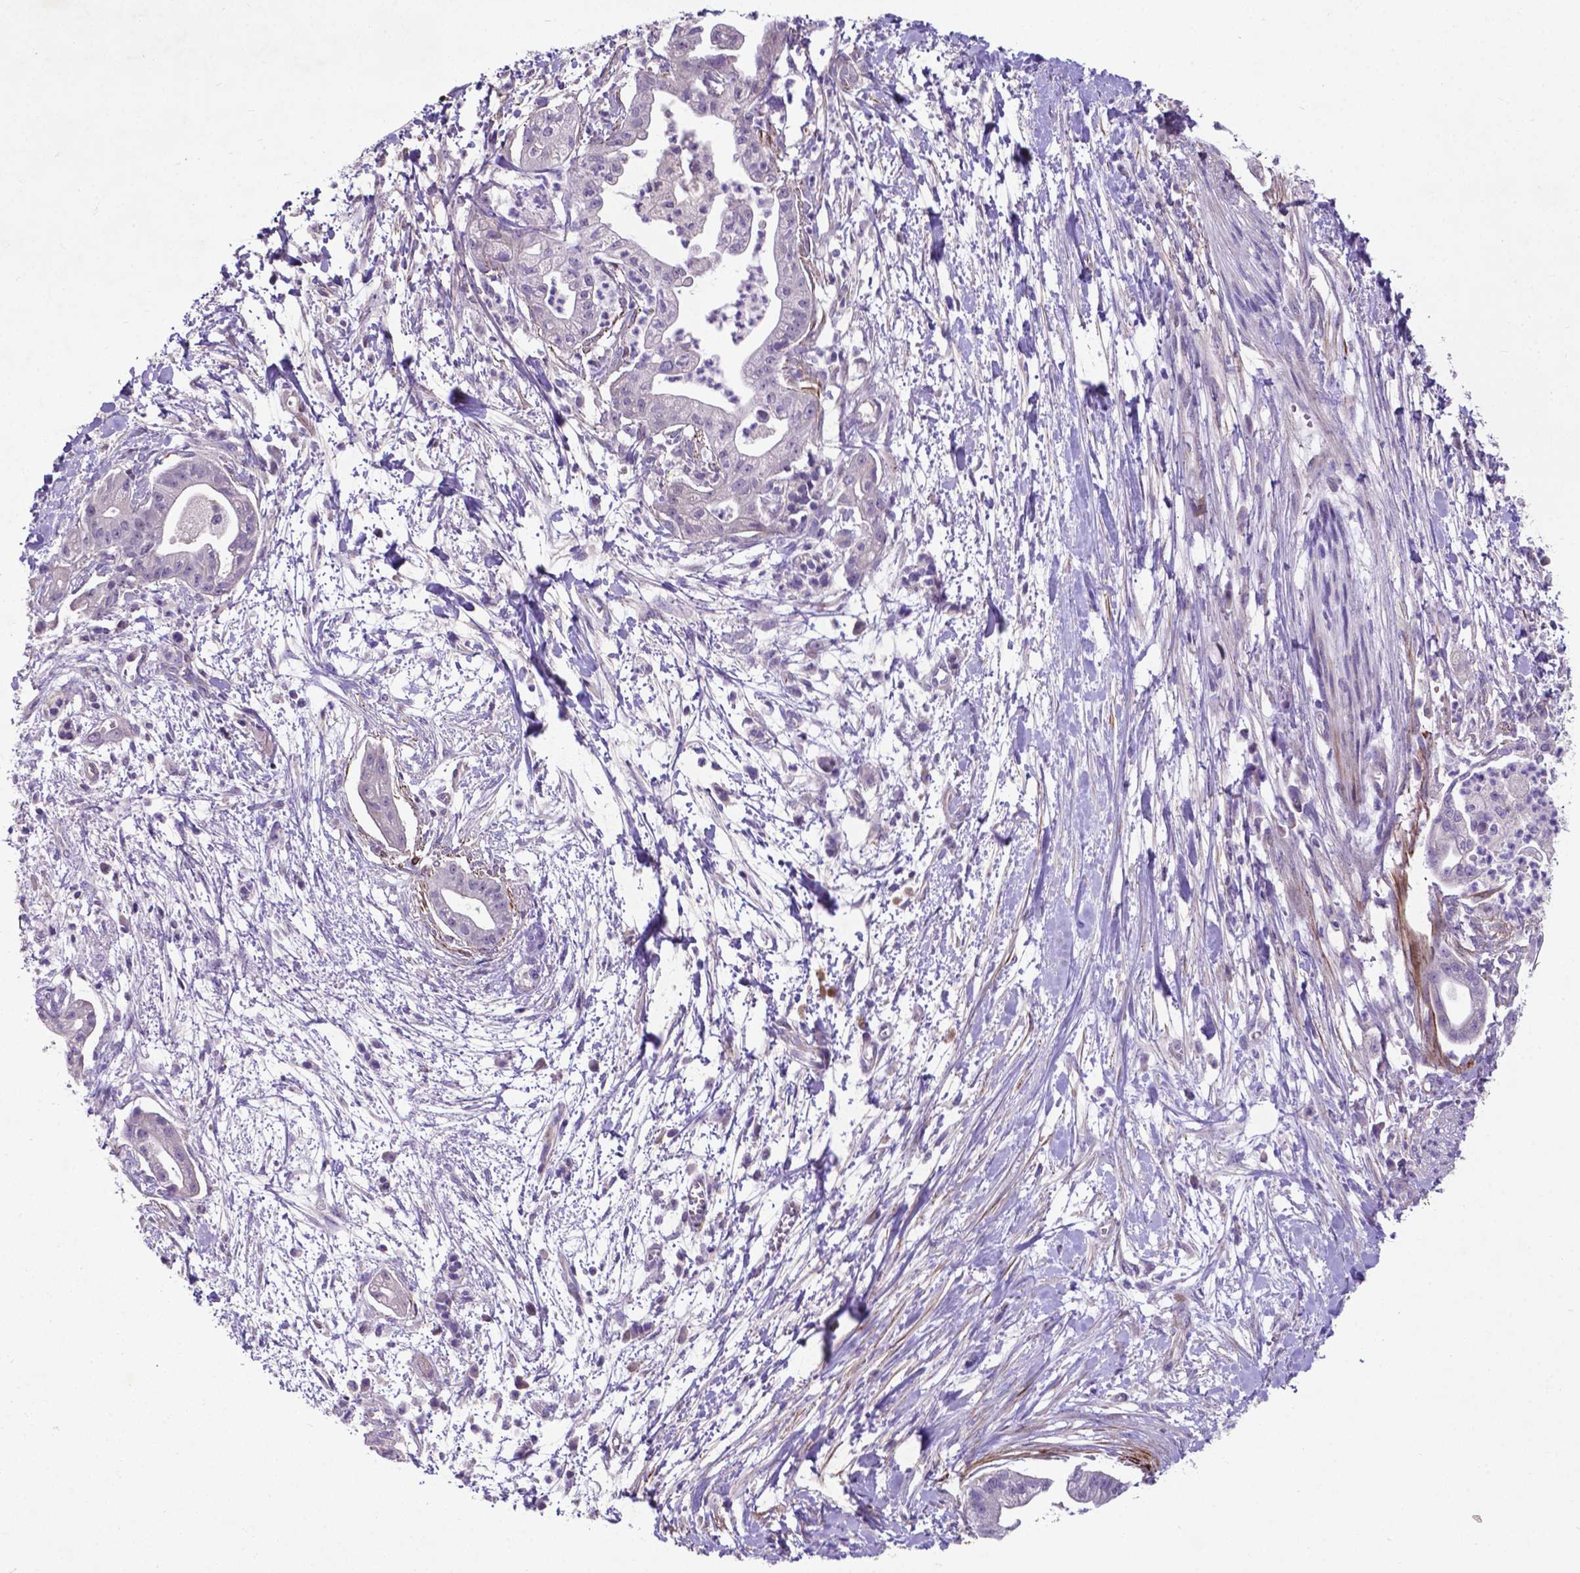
{"staining": {"intensity": "negative", "quantity": "none", "location": "none"}, "tissue": "pancreatic cancer", "cell_type": "Tumor cells", "image_type": "cancer", "snomed": [{"axis": "morphology", "description": "Normal tissue, NOS"}, {"axis": "morphology", "description": "Adenocarcinoma, NOS"}, {"axis": "topography", "description": "Lymph node"}, {"axis": "topography", "description": "Pancreas"}], "caption": "Immunohistochemistry (IHC) histopathology image of neoplastic tissue: pancreatic adenocarcinoma stained with DAB exhibits no significant protein staining in tumor cells.", "gene": "PFKFB4", "patient": {"sex": "female", "age": 58}}